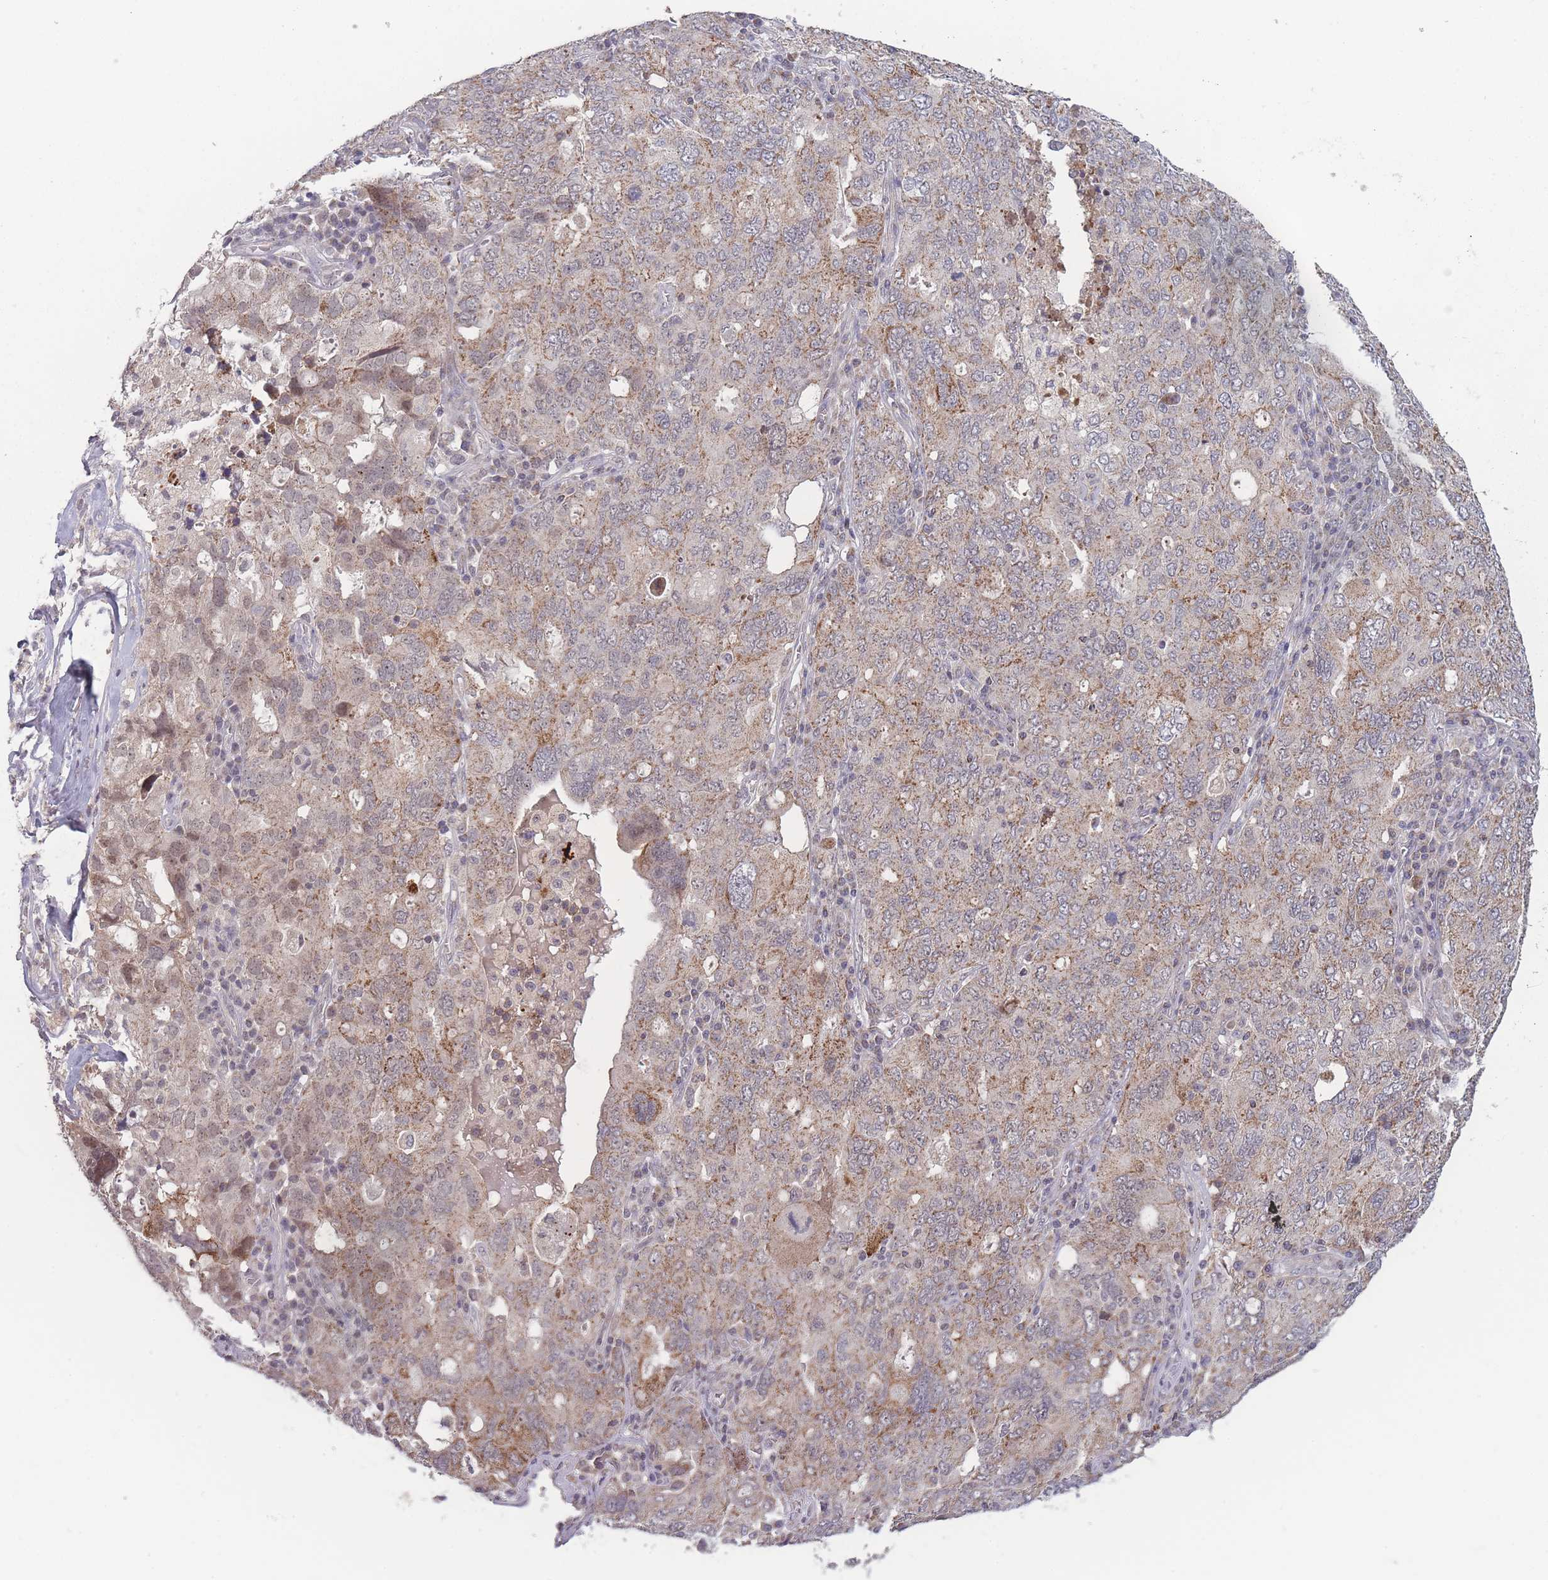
{"staining": {"intensity": "weak", "quantity": ">75%", "location": "cytoplasmic/membranous"}, "tissue": "ovarian cancer", "cell_type": "Tumor cells", "image_type": "cancer", "snomed": [{"axis": "morphology", "description": "Carcinoma, endometroid"}, {"axis": "topography", "description": "Ovary"}], "caption": "Immunohistochemical staining of ovarian cancer (endometroid carcinoma) demonstrates weak cytoplasmic/membranous protein staining in about >75% of tumor cells.", "gene": "TMEM232", "patient": {"sex": "female", "age": 62}}